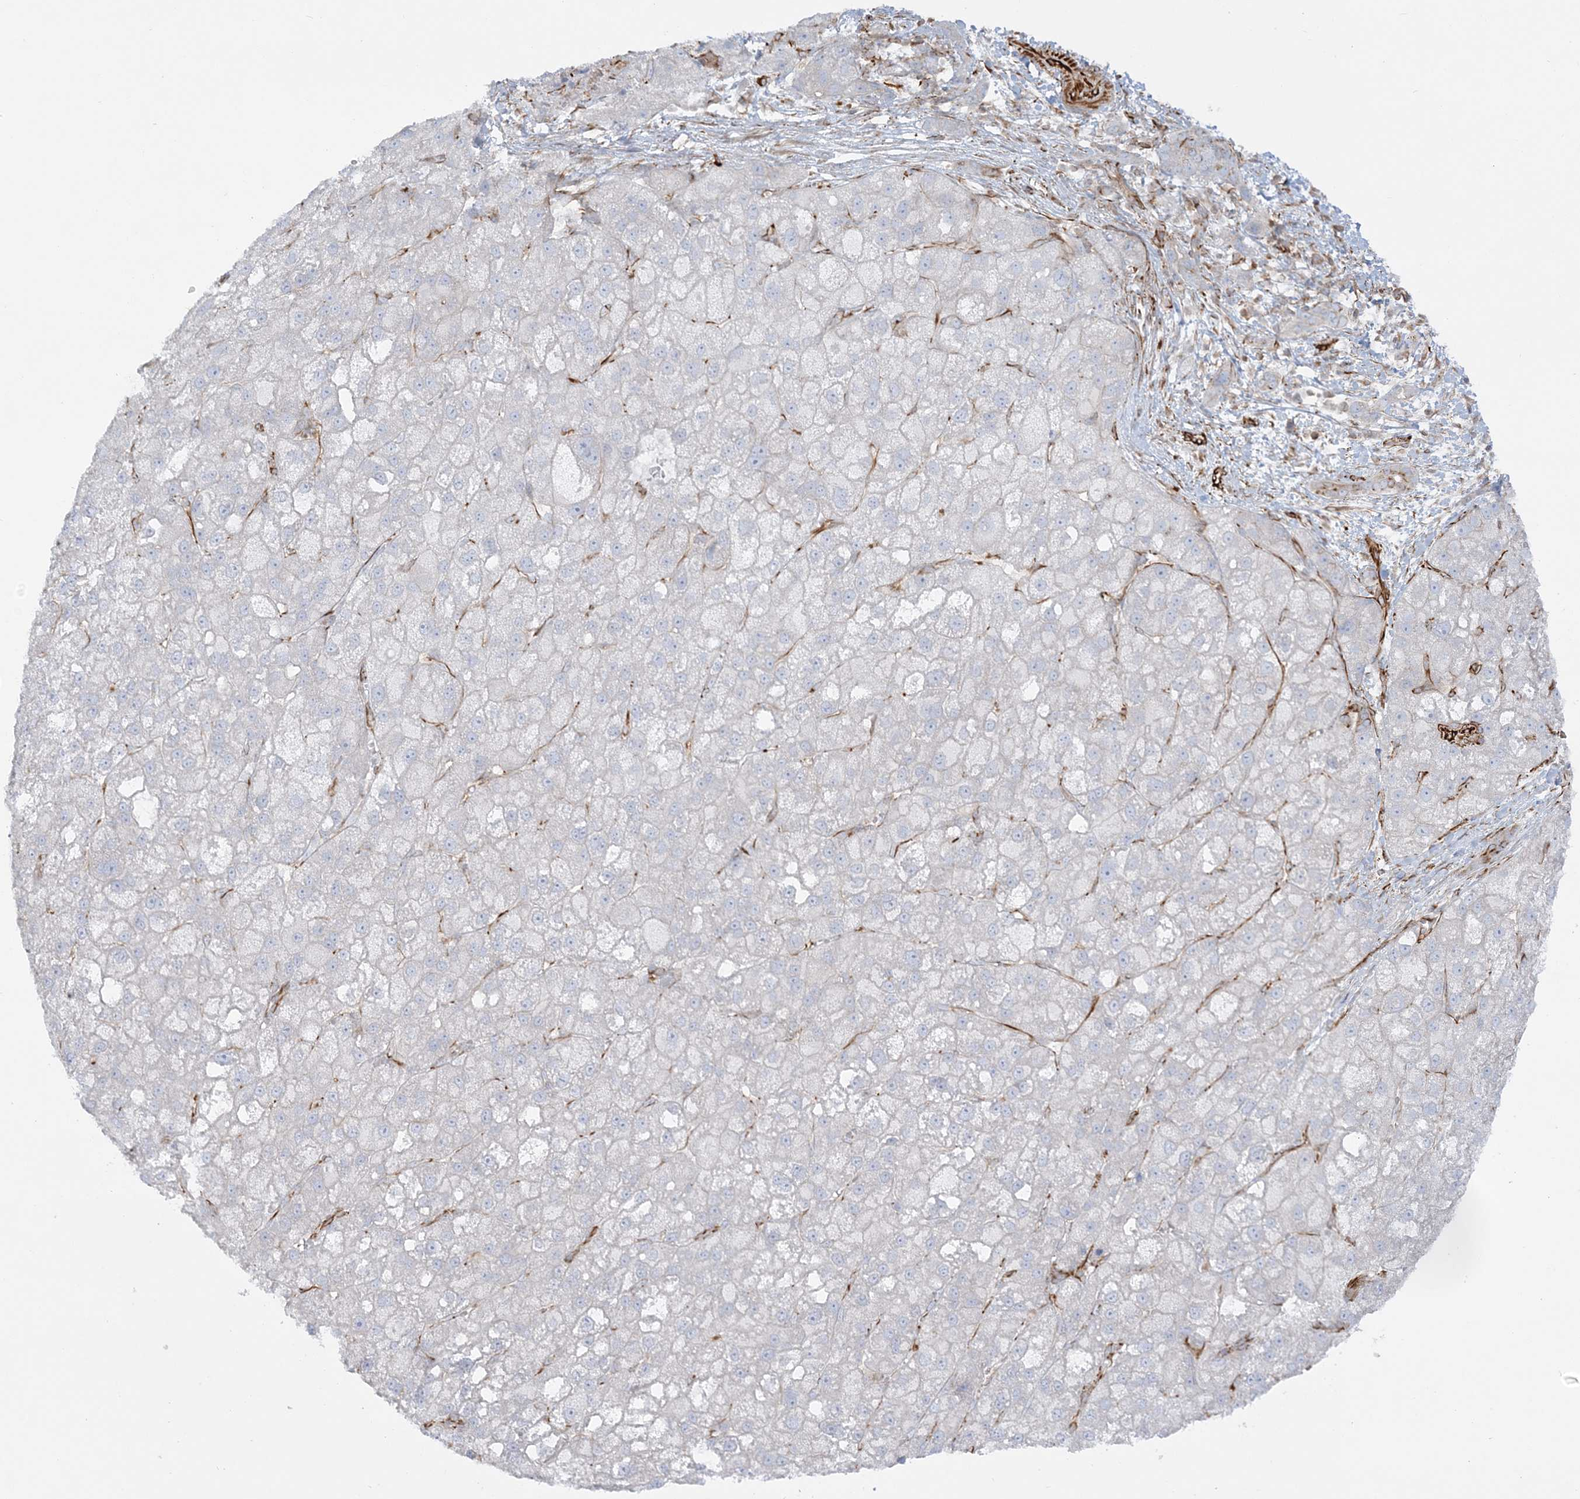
{"staining": {"intensity": "negative", "quantity": "none", "location": "none"}, "tissue": "liver cancer", "cell_type": "Tumor cells", "image_type": "cancer", "snomed": [{"axis": "morphology", "description": "Carcinoma, Hepatocellular, NOS"}, {"axis": "topography", "description": "Liver"}], "caption": "The image demonstrates no significant expression in tumor cells of liver cancer (hepatocellular carcinoma).", "gene": "SCLT1", "patient": {"sex": "male", "age": 57}}